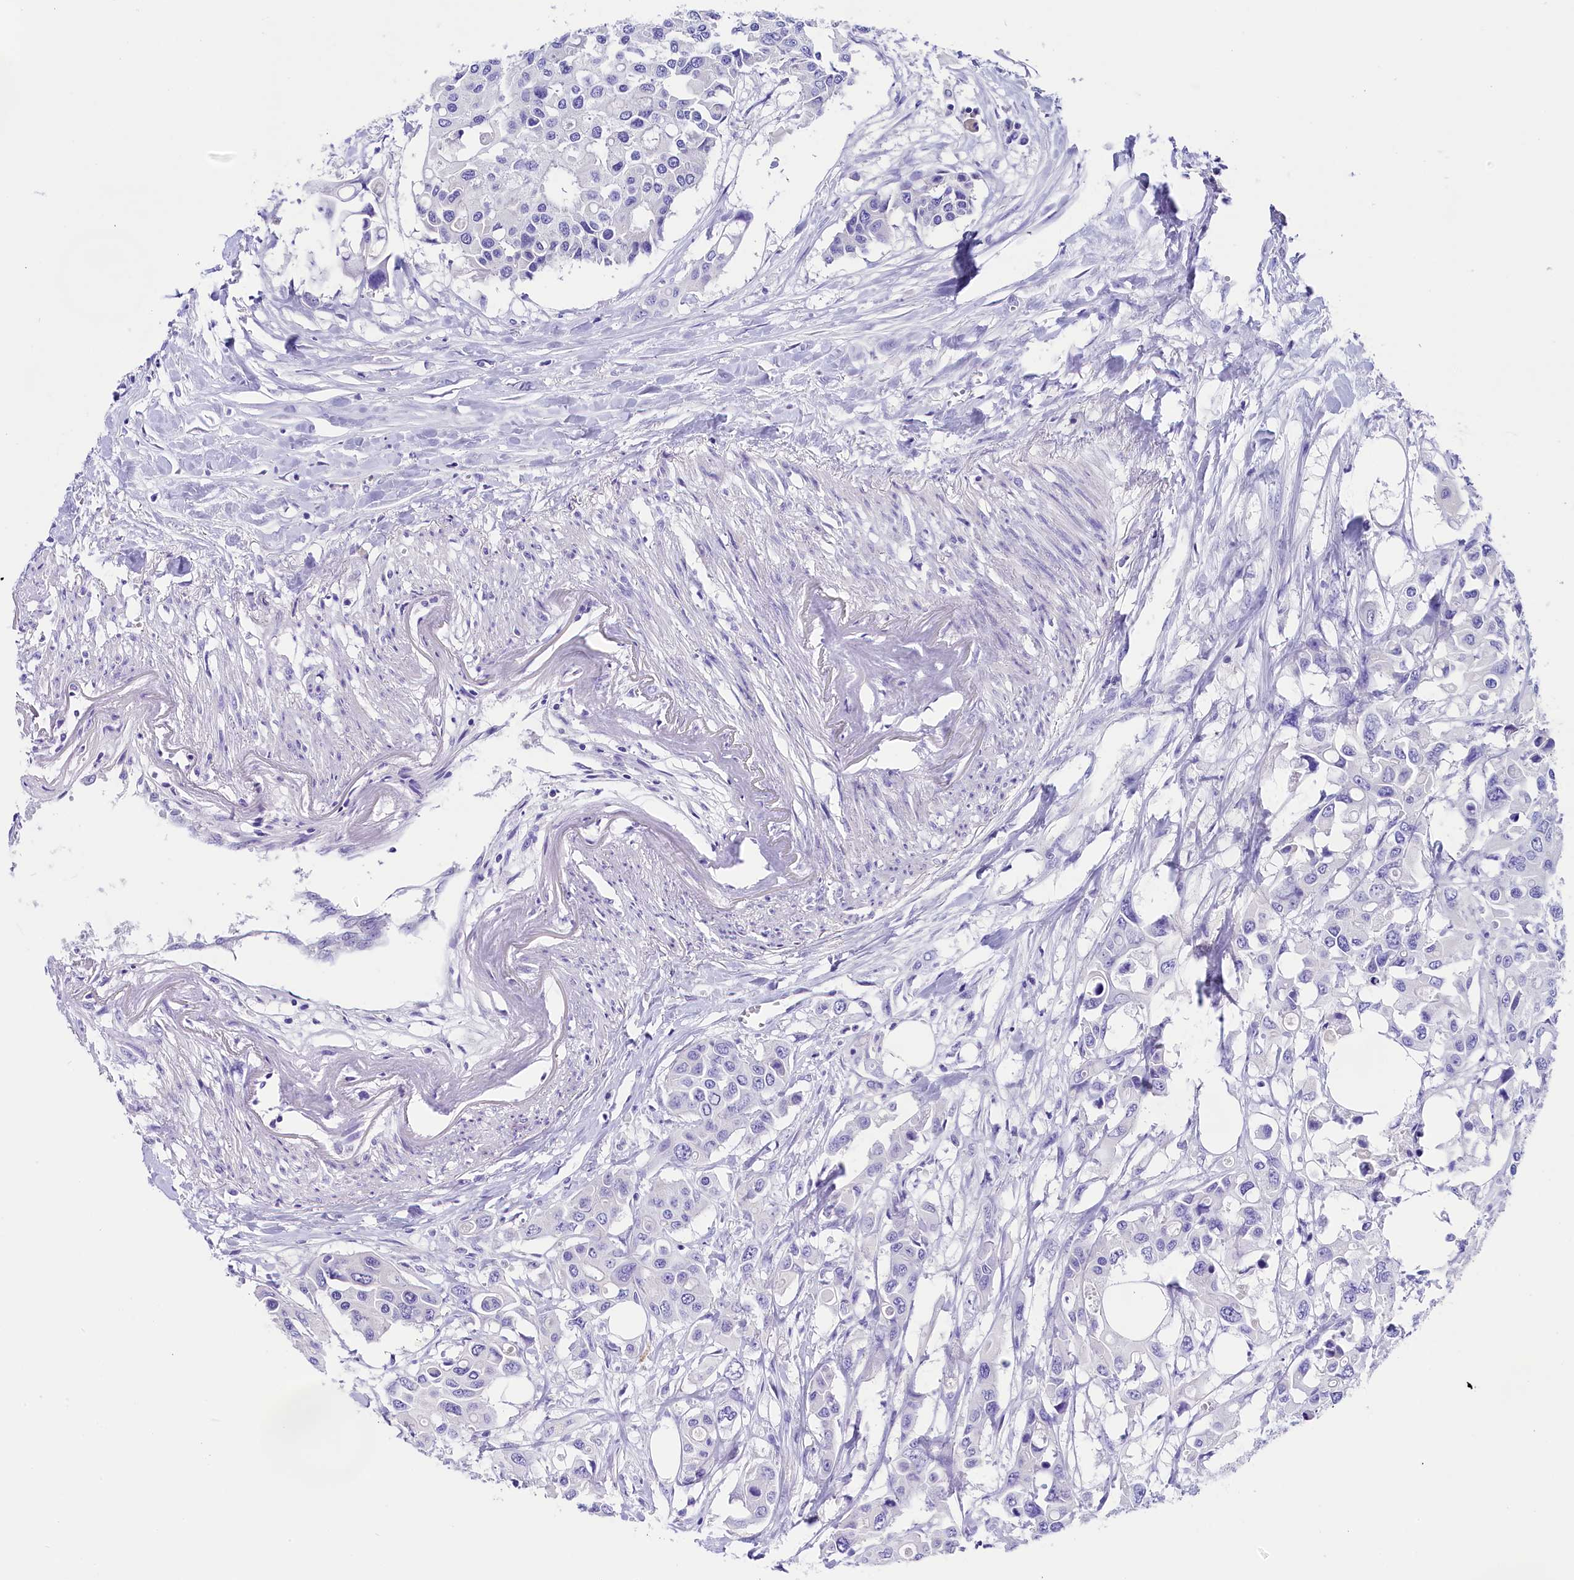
{"staining": {"intensity": "negative", "quantity": "none", "location": "none"}, "tissue": "colorectal cancer", "cell_type": "Tumor cells", "image_type": "cancer", "snomed": [{"axis": "morphology", "description": "Adenocarcinoma, NOS"}, {"axis": "topography", "description": "Colon"}], "caption": "A high-resolution histopathology image shows immunohistochemistry staining of colorectal cancer (adenocarcinoma), which displays no significant staining in tumor cells.", "gene": "SKIDA1", "patient": {"sex": "male", "age": 77}}